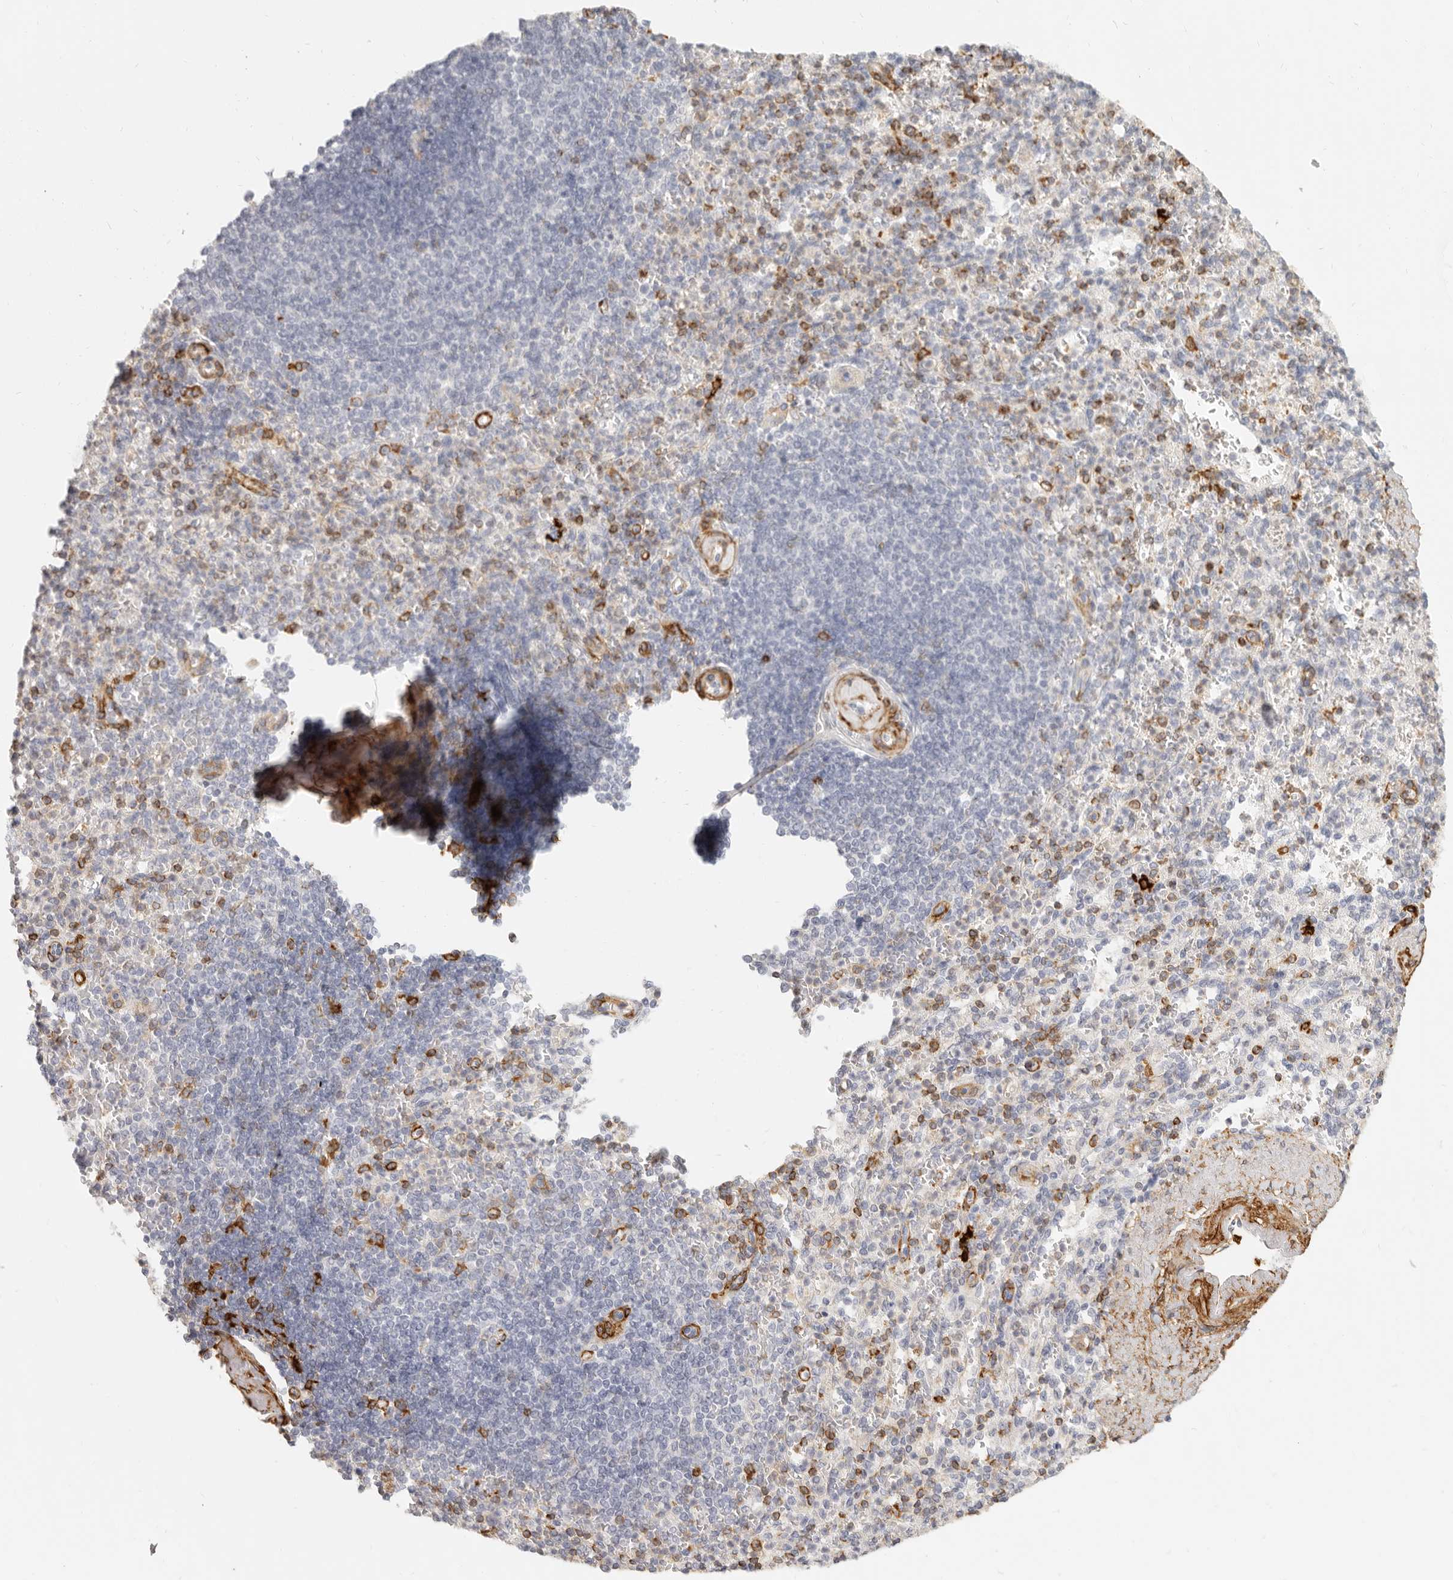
{"staining": {"intensity": "moderate", "quantity": "<25%", "location": "cytoplasmic/membranous"}, "tissue": "spleen", "cell_type": "Cells in red pulp", "image_type": "normal", "snomed": [{"axis": "morphology", "description": "Normal tissue, NOS"}, {"axis": "topography", "description": "Spleen"}], "caption": "High-magnification brightfield microscopy of normal spleen stained with DAB (brown) and counterstained with hematoxylin (blue). cells in red pulp exhibit moderate cytoplasmic/membranous positivity is present in about<25% of cells. (brown staining indicates protein expression, while blue staining denotes nuclei).", "gene": "NIBAN1", "patient": {"sex": "female", "age": 74}}